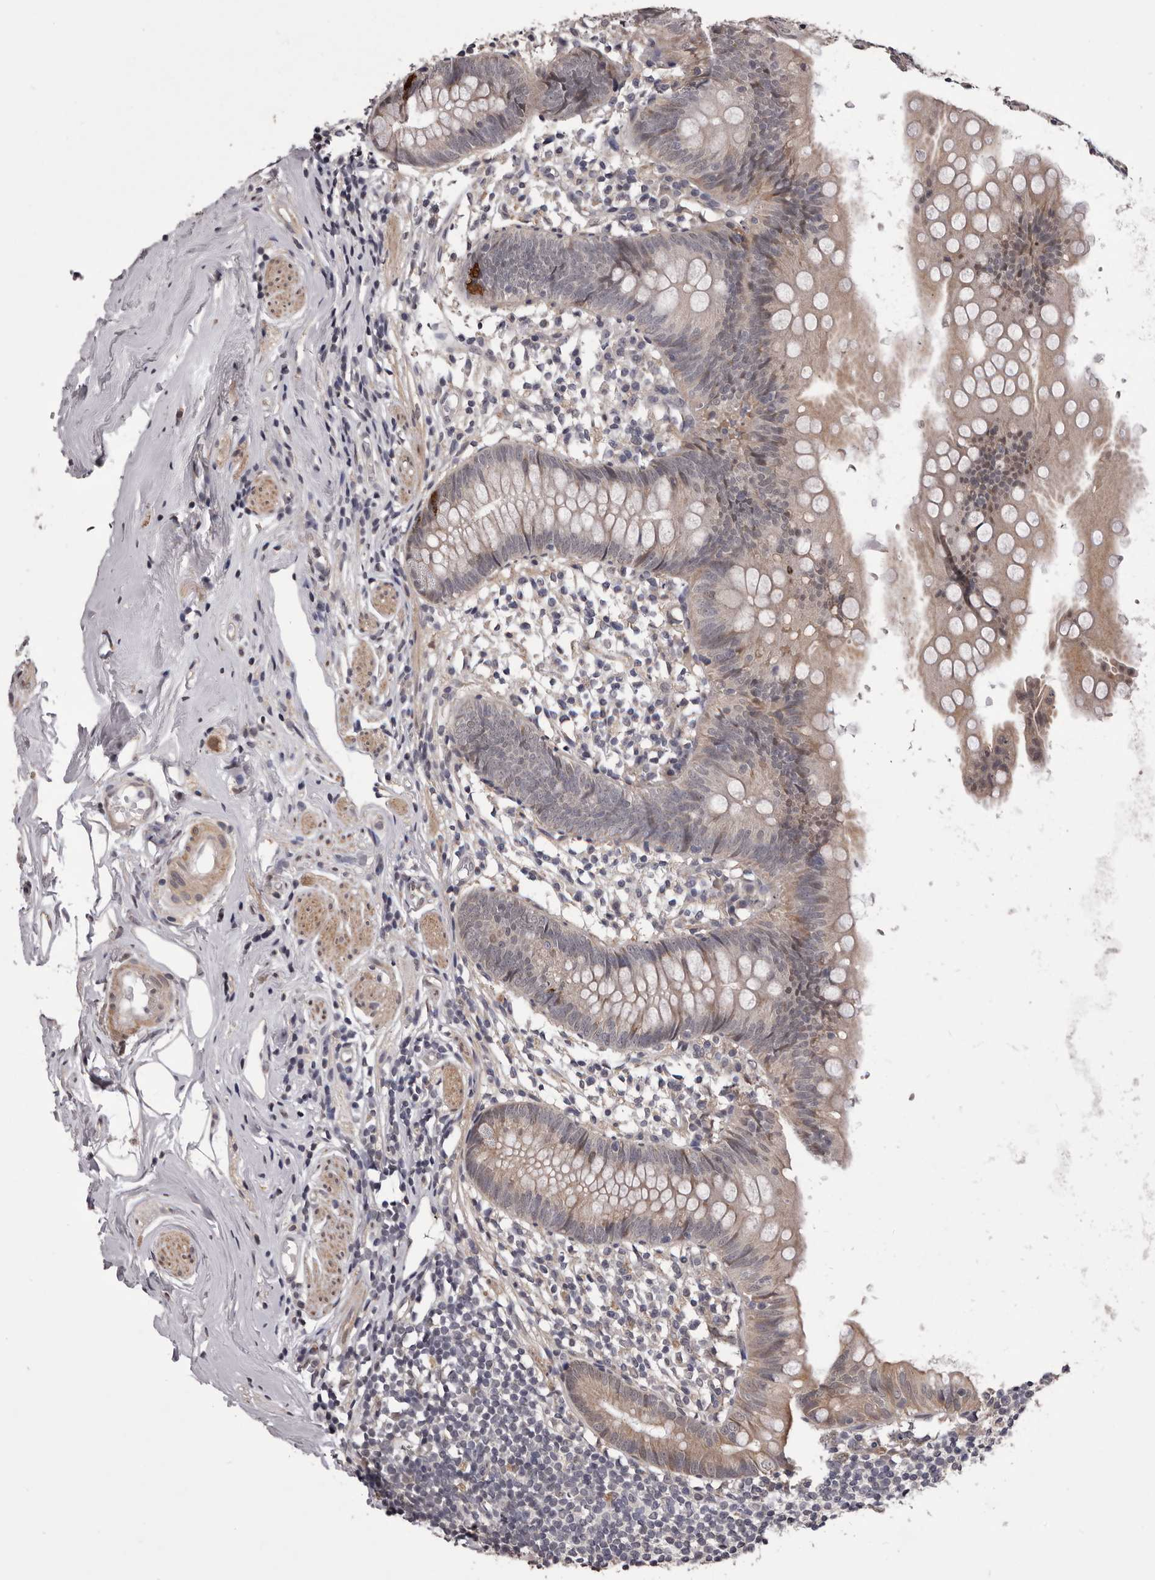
{"staining": {"intensity": "weak", "quantity": "25%-75%", "location": "cytoplasmic/membranous"}, "tissue": "appendix", "cell_type": "Glandular cells", "image_type": "normal", "snomed": [{"axis": "morphology", "description": "Normal tissue, NOS"}, {"axis": "topography", "description": "Appendix"}], "caption": "Glandular cells exhibit low levels of weak cytoplasmic/membranous positivity in about 25%-75% of cells in unremarkable appendix. (DAB (3,3'-diaminobenzidine) IHC with brightfield microscopy, high magnification).", "gene": "CELF3", "patient": {"sex": "female", "age": 62}}